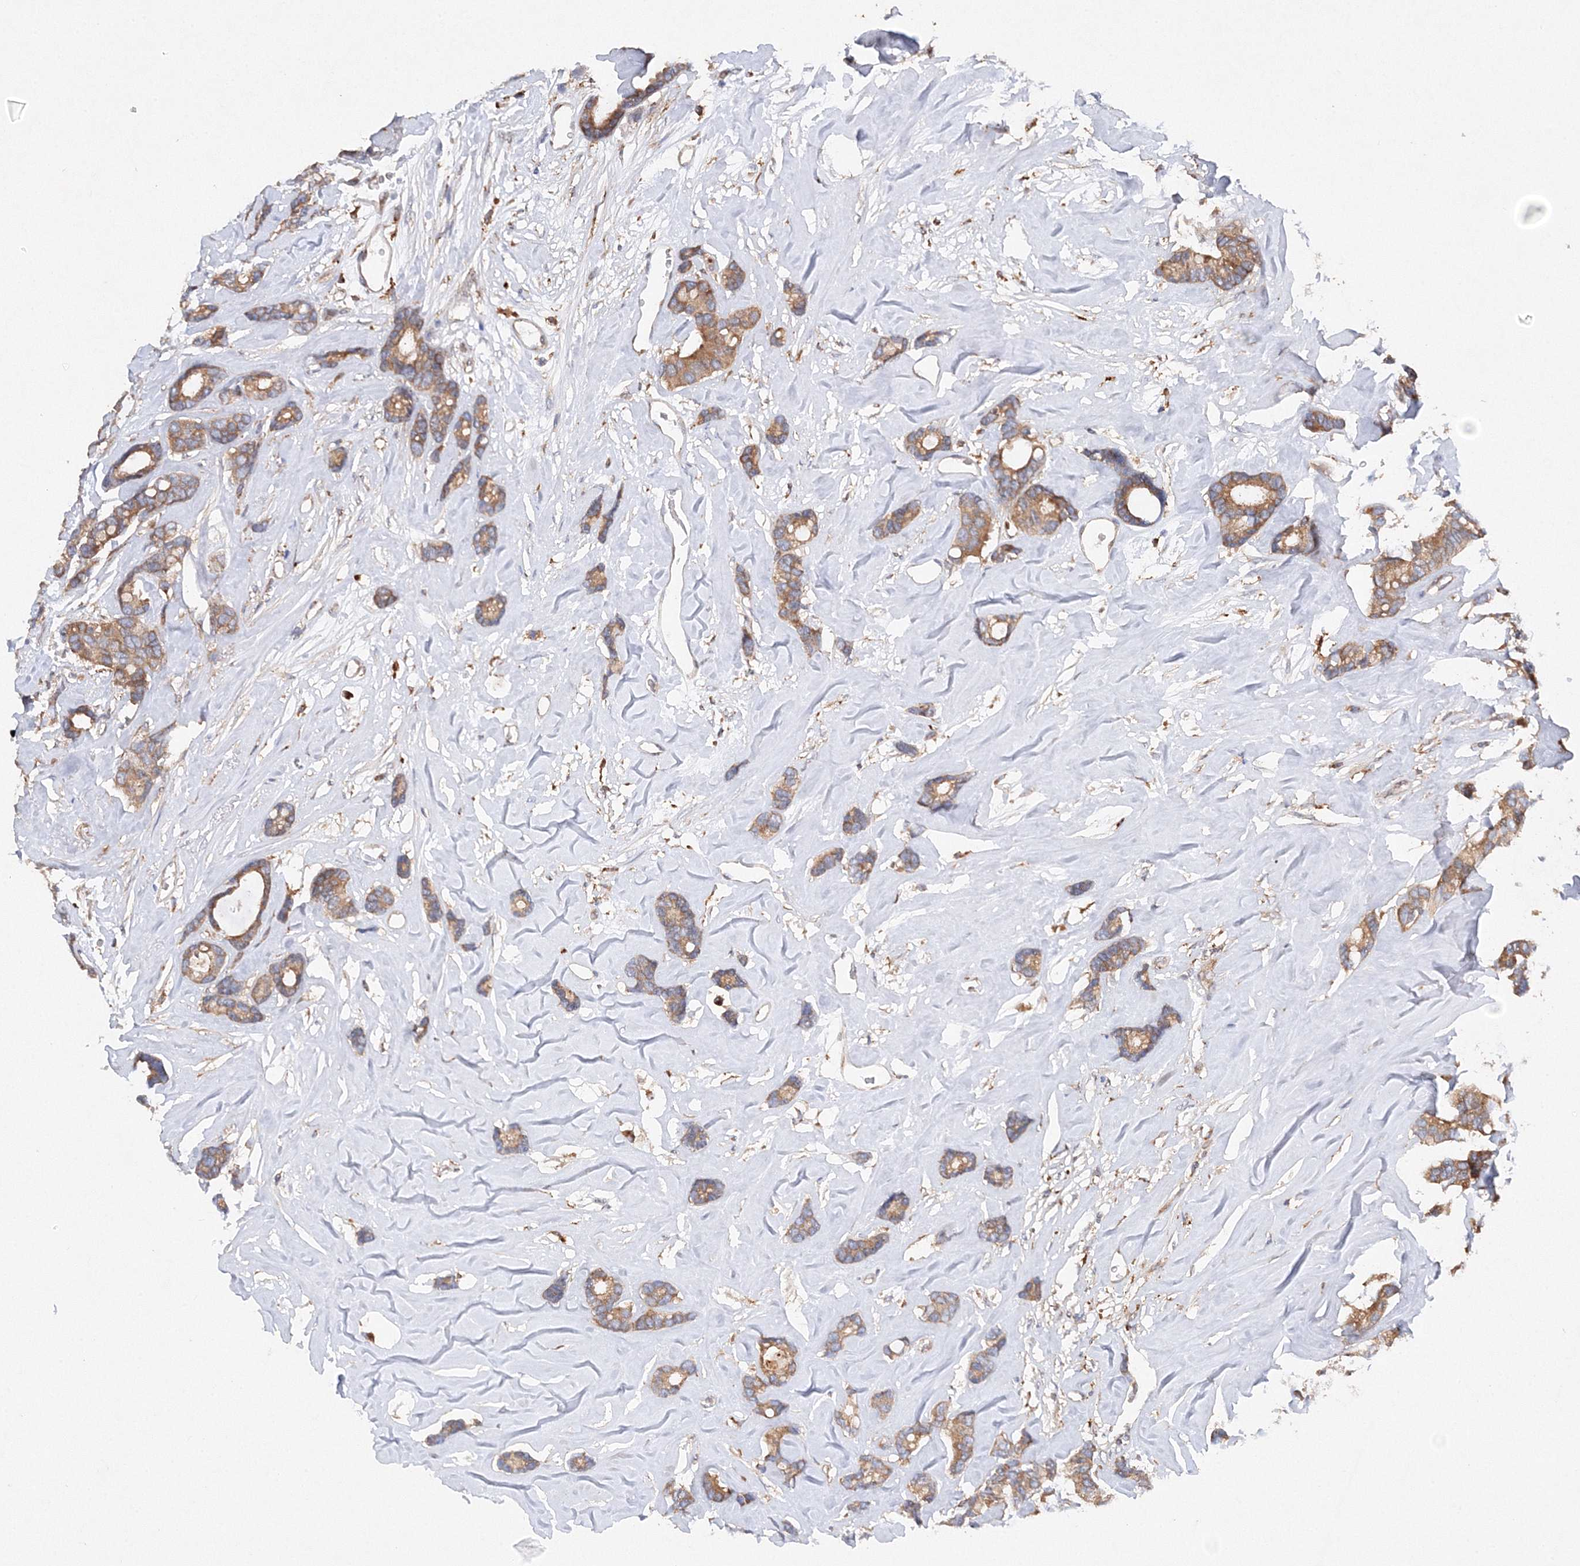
{"staining": {"intensity": "moderate", "quantity": ">75%", "location": "cytoplasmic/membranous"}, "tissue": "breast cancer", "cell_type": "Tumor cells", "image_type": "cancer", "snomed": [{"axis": "morphology", "description": "Duct carcinoma"}, {"axis": "topography", "description": "Breast"}], "caption": "The micrograph exhibits a brown stain indicating the presence of a protein in the cytoplasmic/membranous of tumor cells in breast cancer.", "gene": "SLC36A1", "patient": {"sex": "female", "age": 87}}